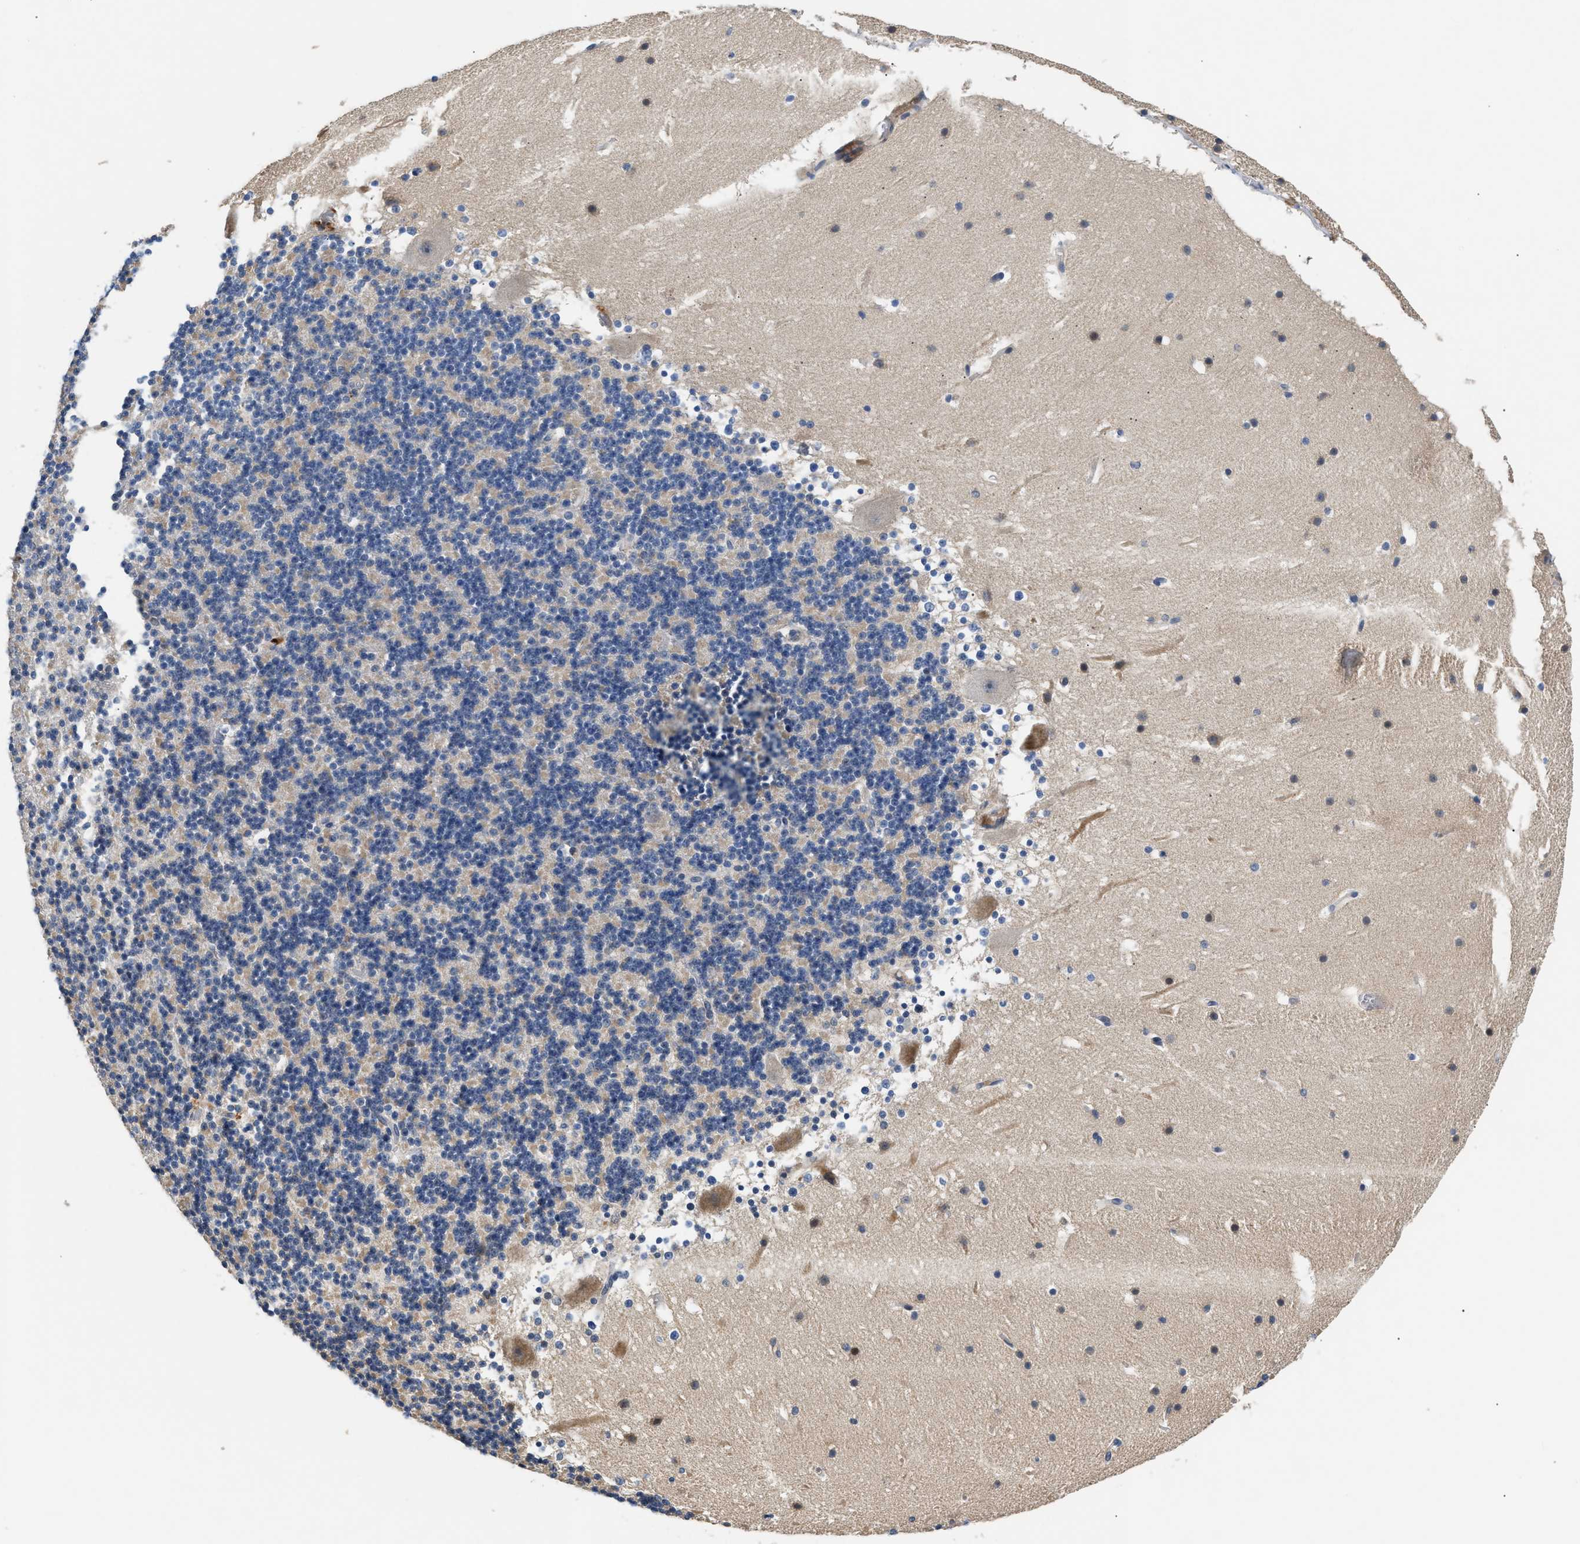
{"staining": {"intensity": "negative", "quantity": "none", "location": "none"}, "tissue": "cerebellum", "cell_type": "Cells in granular layer", "image_type": "normal", "snomed": [{"axis": "morphology", "description": "Normal tissue, NOS"}, {"axis": "topography", "description": "Cerebellum"}], "caption": "Immunohistochemical staining of benign cerebellum shows no significant positivity in cells in granular layer.", "gene": "IL17RC", "patient": {"sex": "male", "age": 45}}